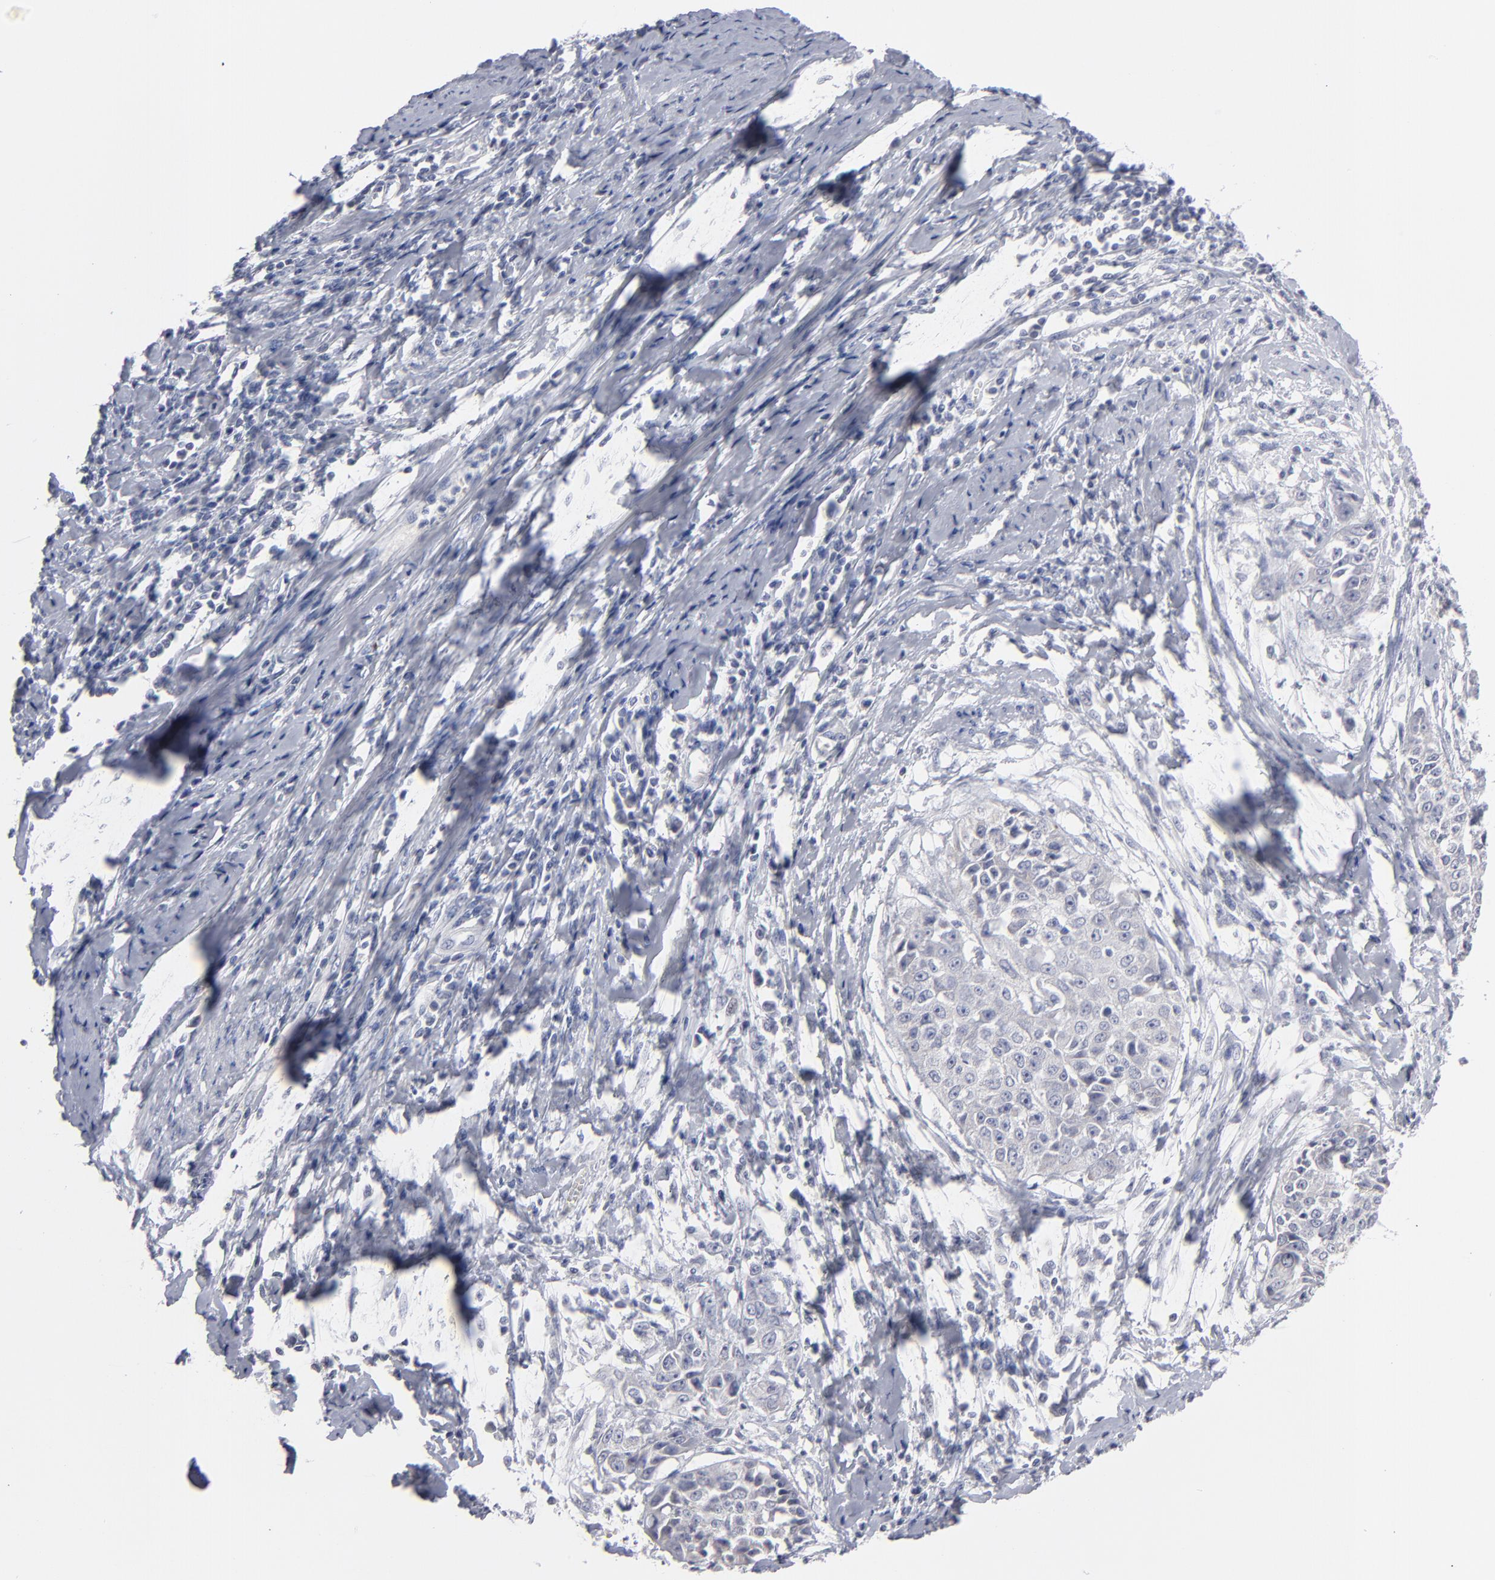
{"staining": {"intensity": "negative", "quantity": "none", "location": "none"}, "tissue": "cervical cancer", "cell_type": "Tumor cells", "image_type": "cancer", "snomed": [{"axis": "morphology", "description": "Squamous cell carcinoma, NOS"}, {"axis": "topography", "description": "Cervix"}], "caption": "The micrograph exhibits no significant staining in tumor cells of cervical cancer (squamous cell carcinoma).", "gene": "RPH3A", "patient": {"sex": "female", "age": 64}}